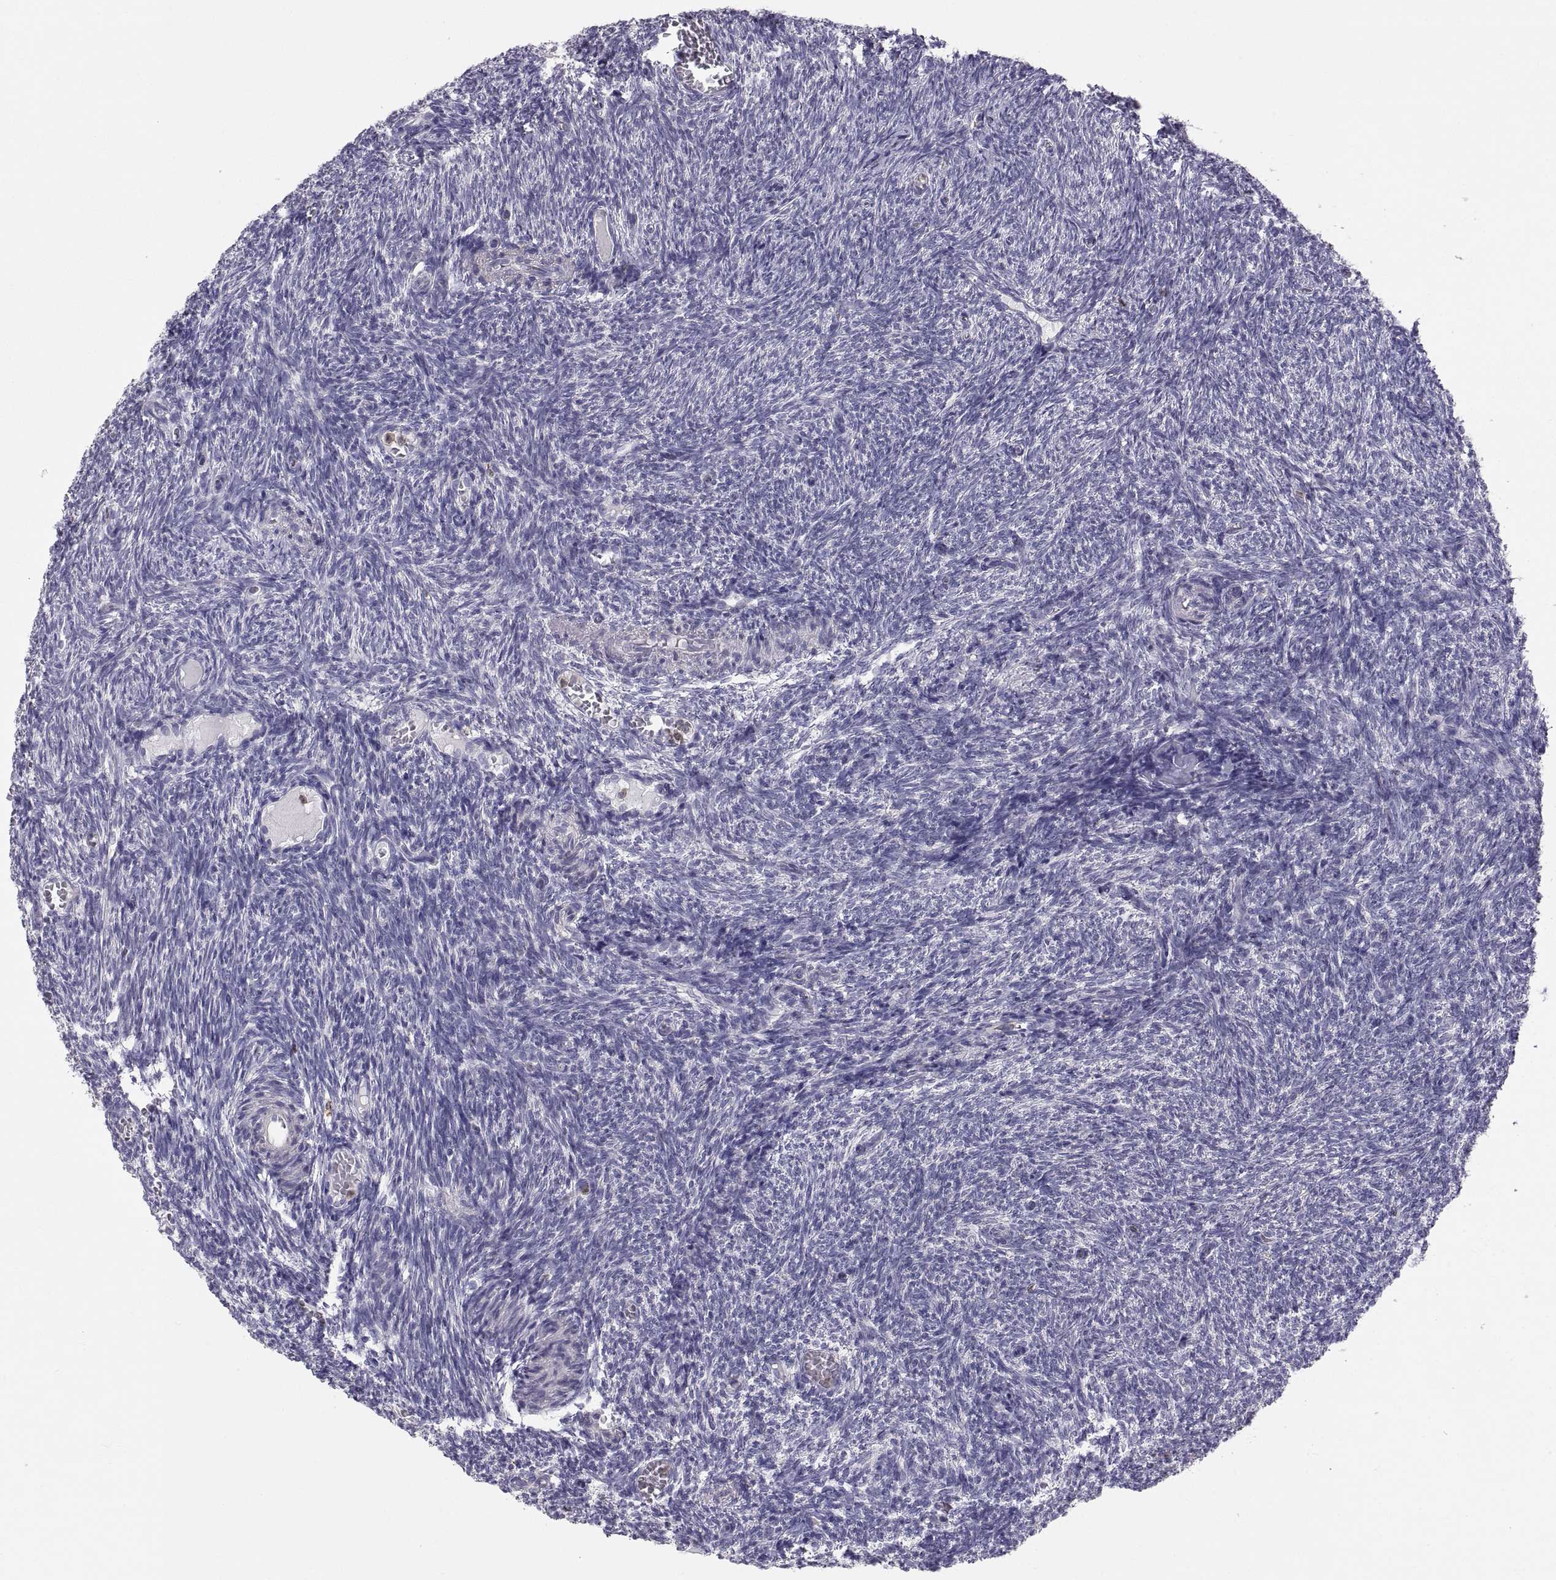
{"staining": {"intensity": "negative", "quantity": "none", "location": "none"}, "tissue": "ovary", "cell_type": "Follicle cells", "image_type": "normal", "snomed": [{"axis": "morphology", "description": "Normal tissue, NOS"}, {"axis": "topography", "description": "Ovary"}], "caption": "A high-resolution histopathology image shows immunohistochemistry (IHC) staining of benign ovary, which reveals no significant positivity in follicle cells.", "gene": "ERO1A", "patient": {"sex": "female", "age": 39}}